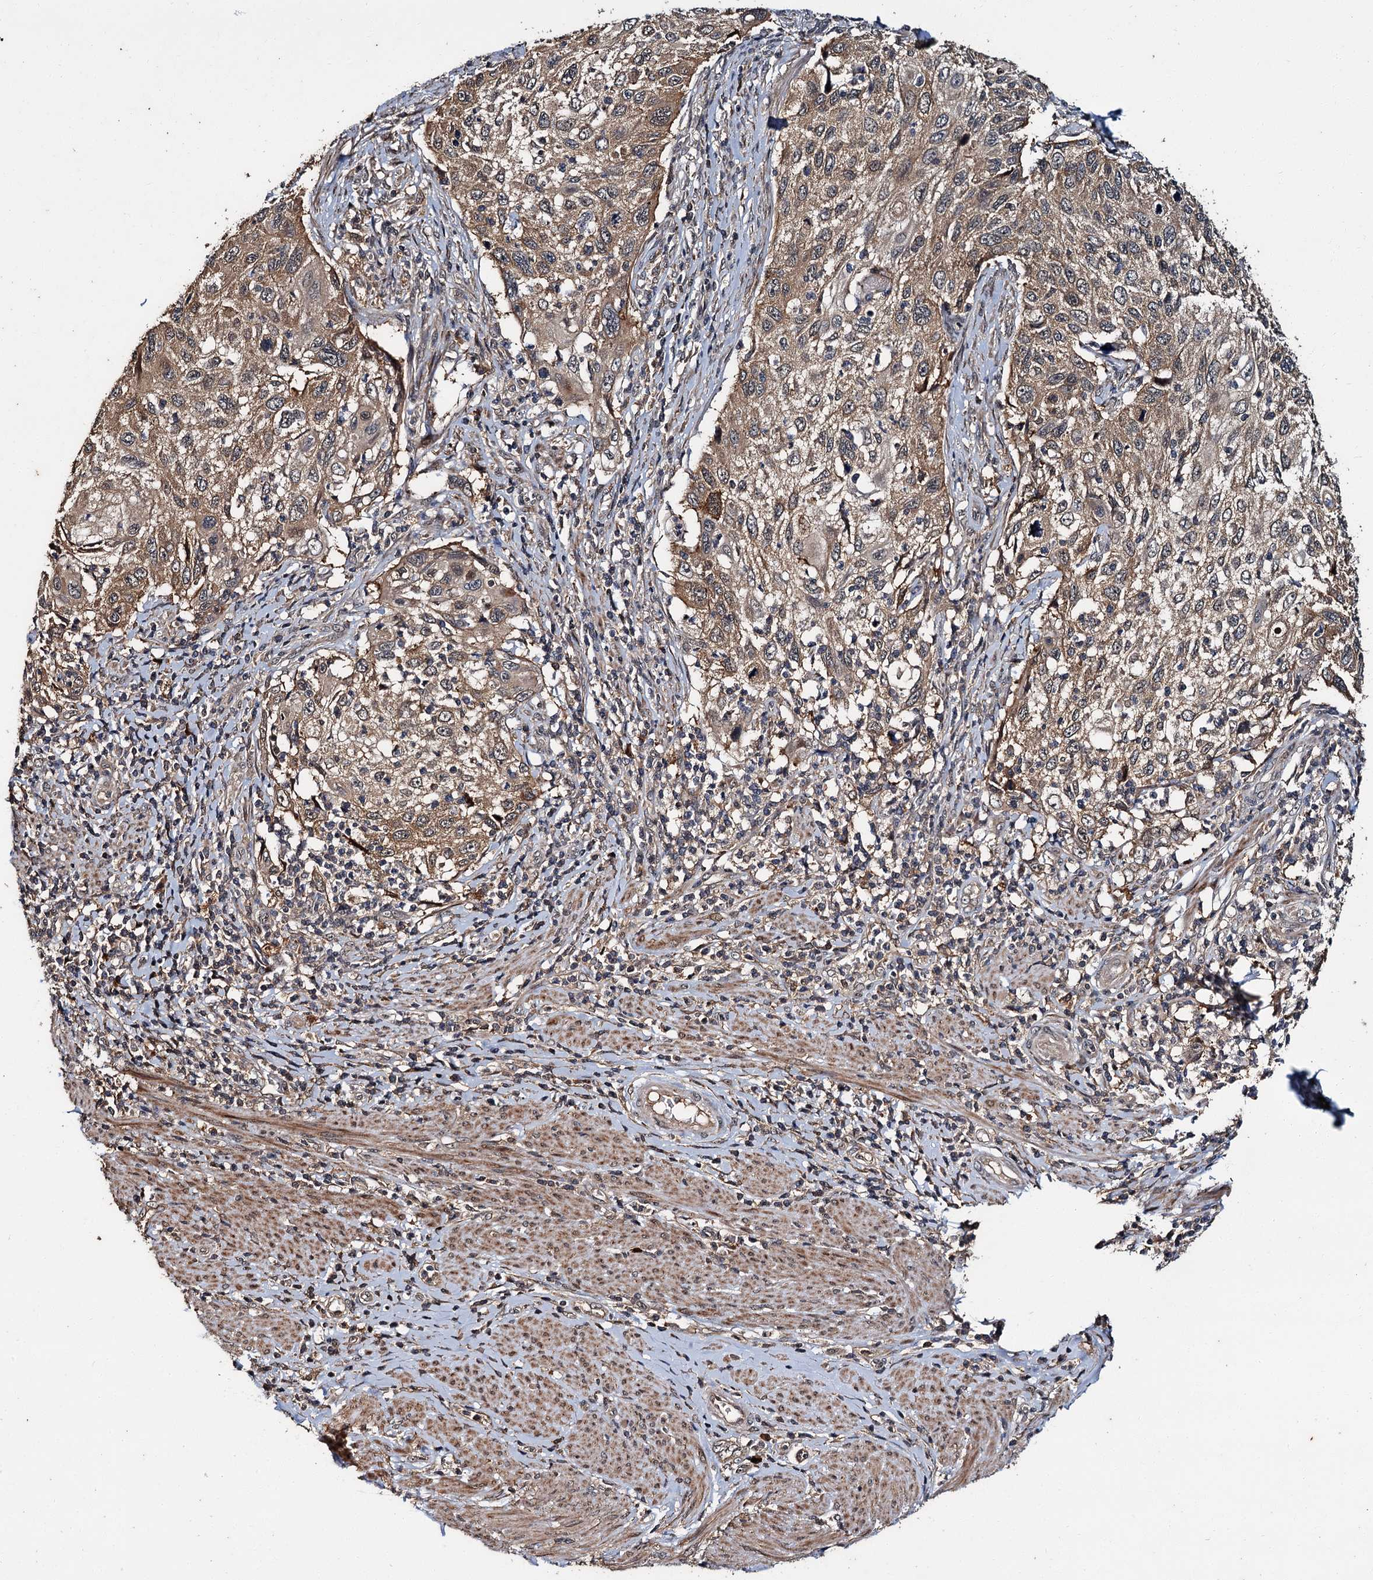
{"staining": {"intensity": "moderate", "quantity": ">75%", "location": "cytoplasmic/membranous"}, "tissue": "cervical cancer", "cell_type": "Tumor cells", "image_type": "cancer", "snomed": [{"axis": "morphology", "description": "Squamous cell carcinoma, NOS"}, {"axis": "topography", "description": "Cervix"}], "caption": "Immunohistochemical staining of human cervical cancer shows medium levels of moderate cytoplasmic/membranous expression in approximately >75% of tumor cells.", "gene": "SLC46A3", "patient": {"sex": "female", "age": 70}}